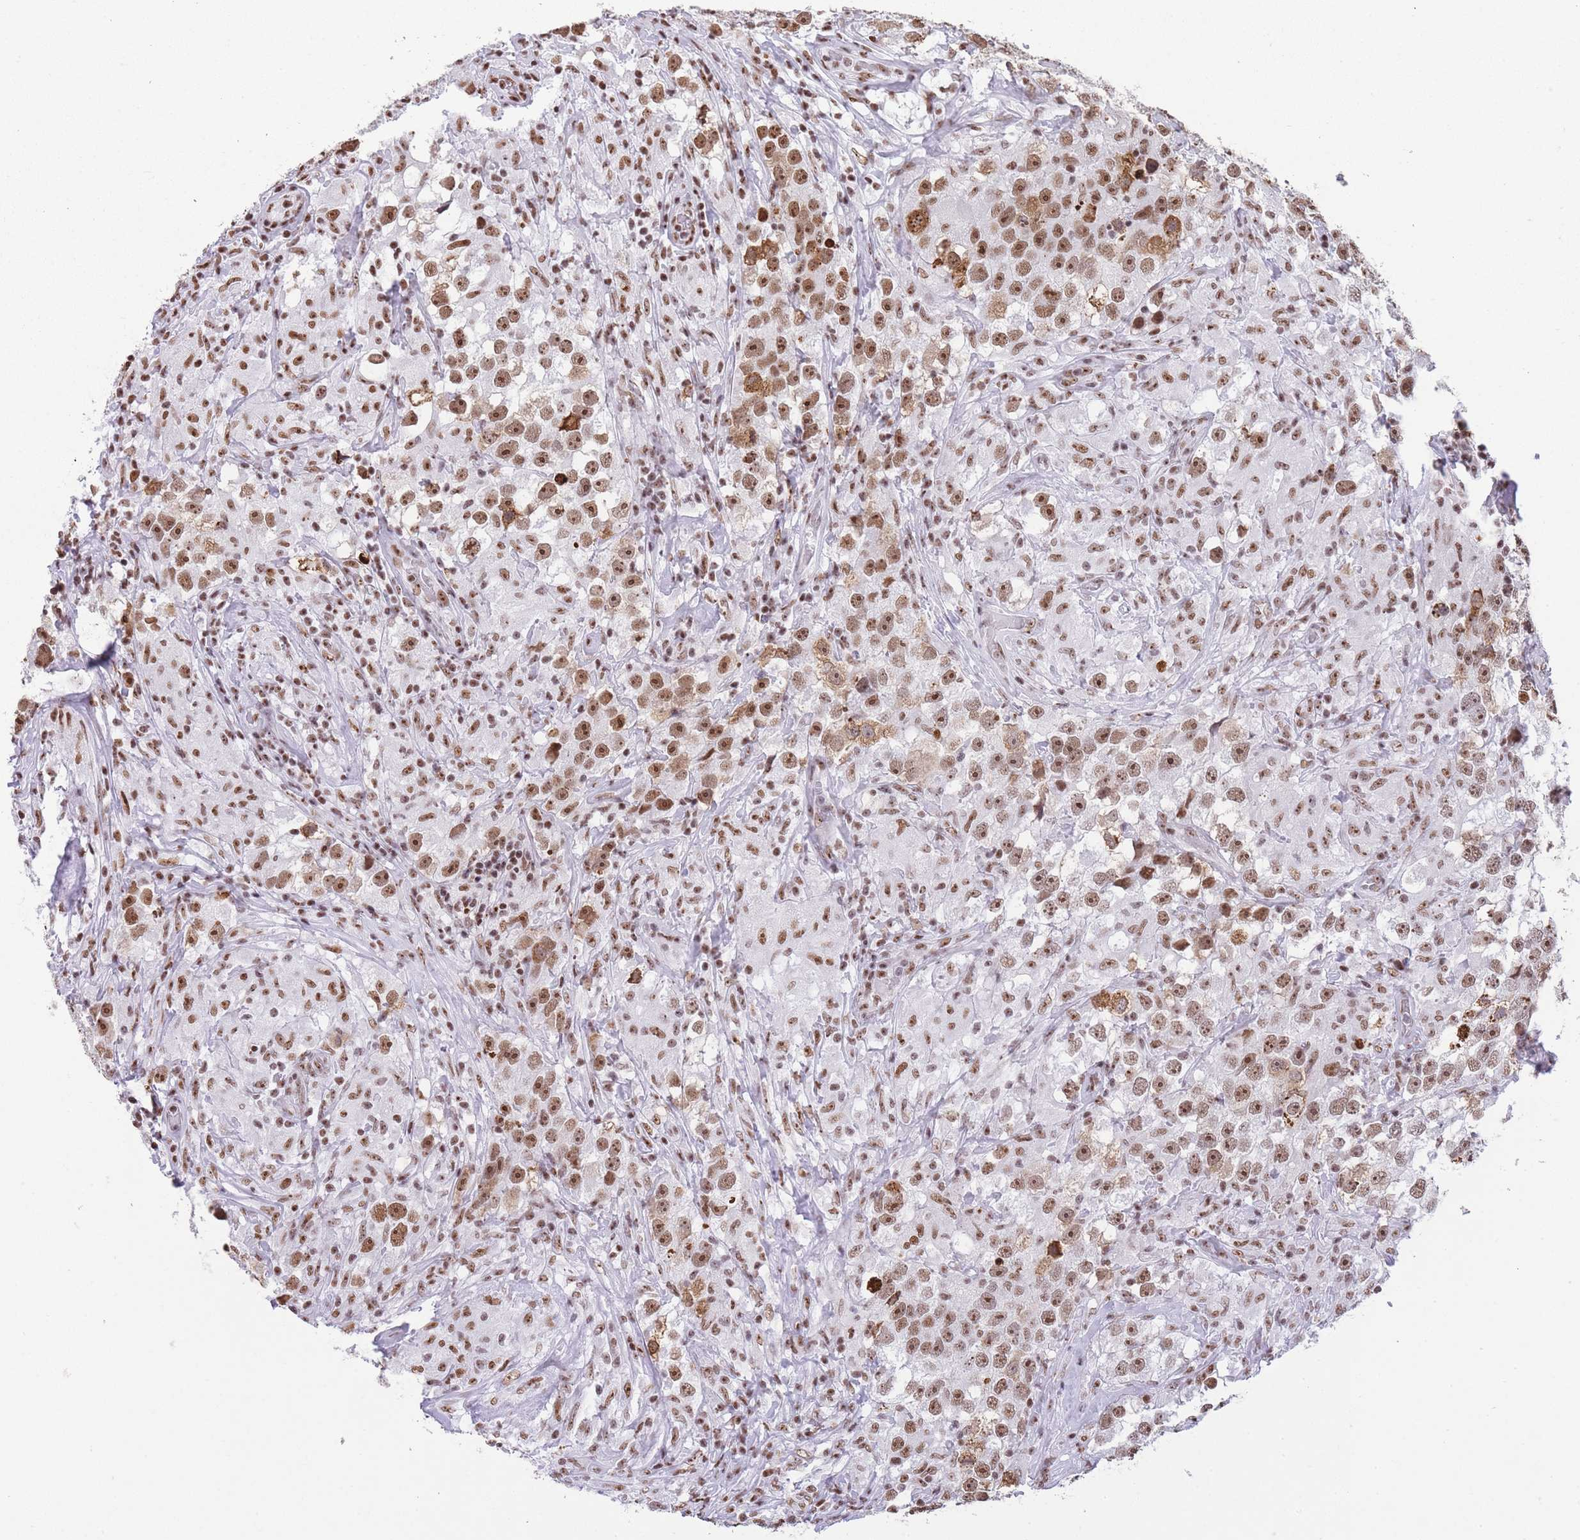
{"staining": {"intensity": "moderate", "quantity": ">75%", "location": "nuclear"}, "tissue": "testis cancer", "cell_type": "Tumor cells", "image_type": "cancer", "snomed": [{"axis": "morphology", "description": "Seminoma, NOS"}, {"axis": "topography", "description": "Testis"}], "caption": "Seminoma (testis) stained for a protein (brown) demonstrates moderate nuclear positive staining in approximately >75% of tumor cells.", "gene": "EVC2", "patient": {"sex": "male", "age": 46}}